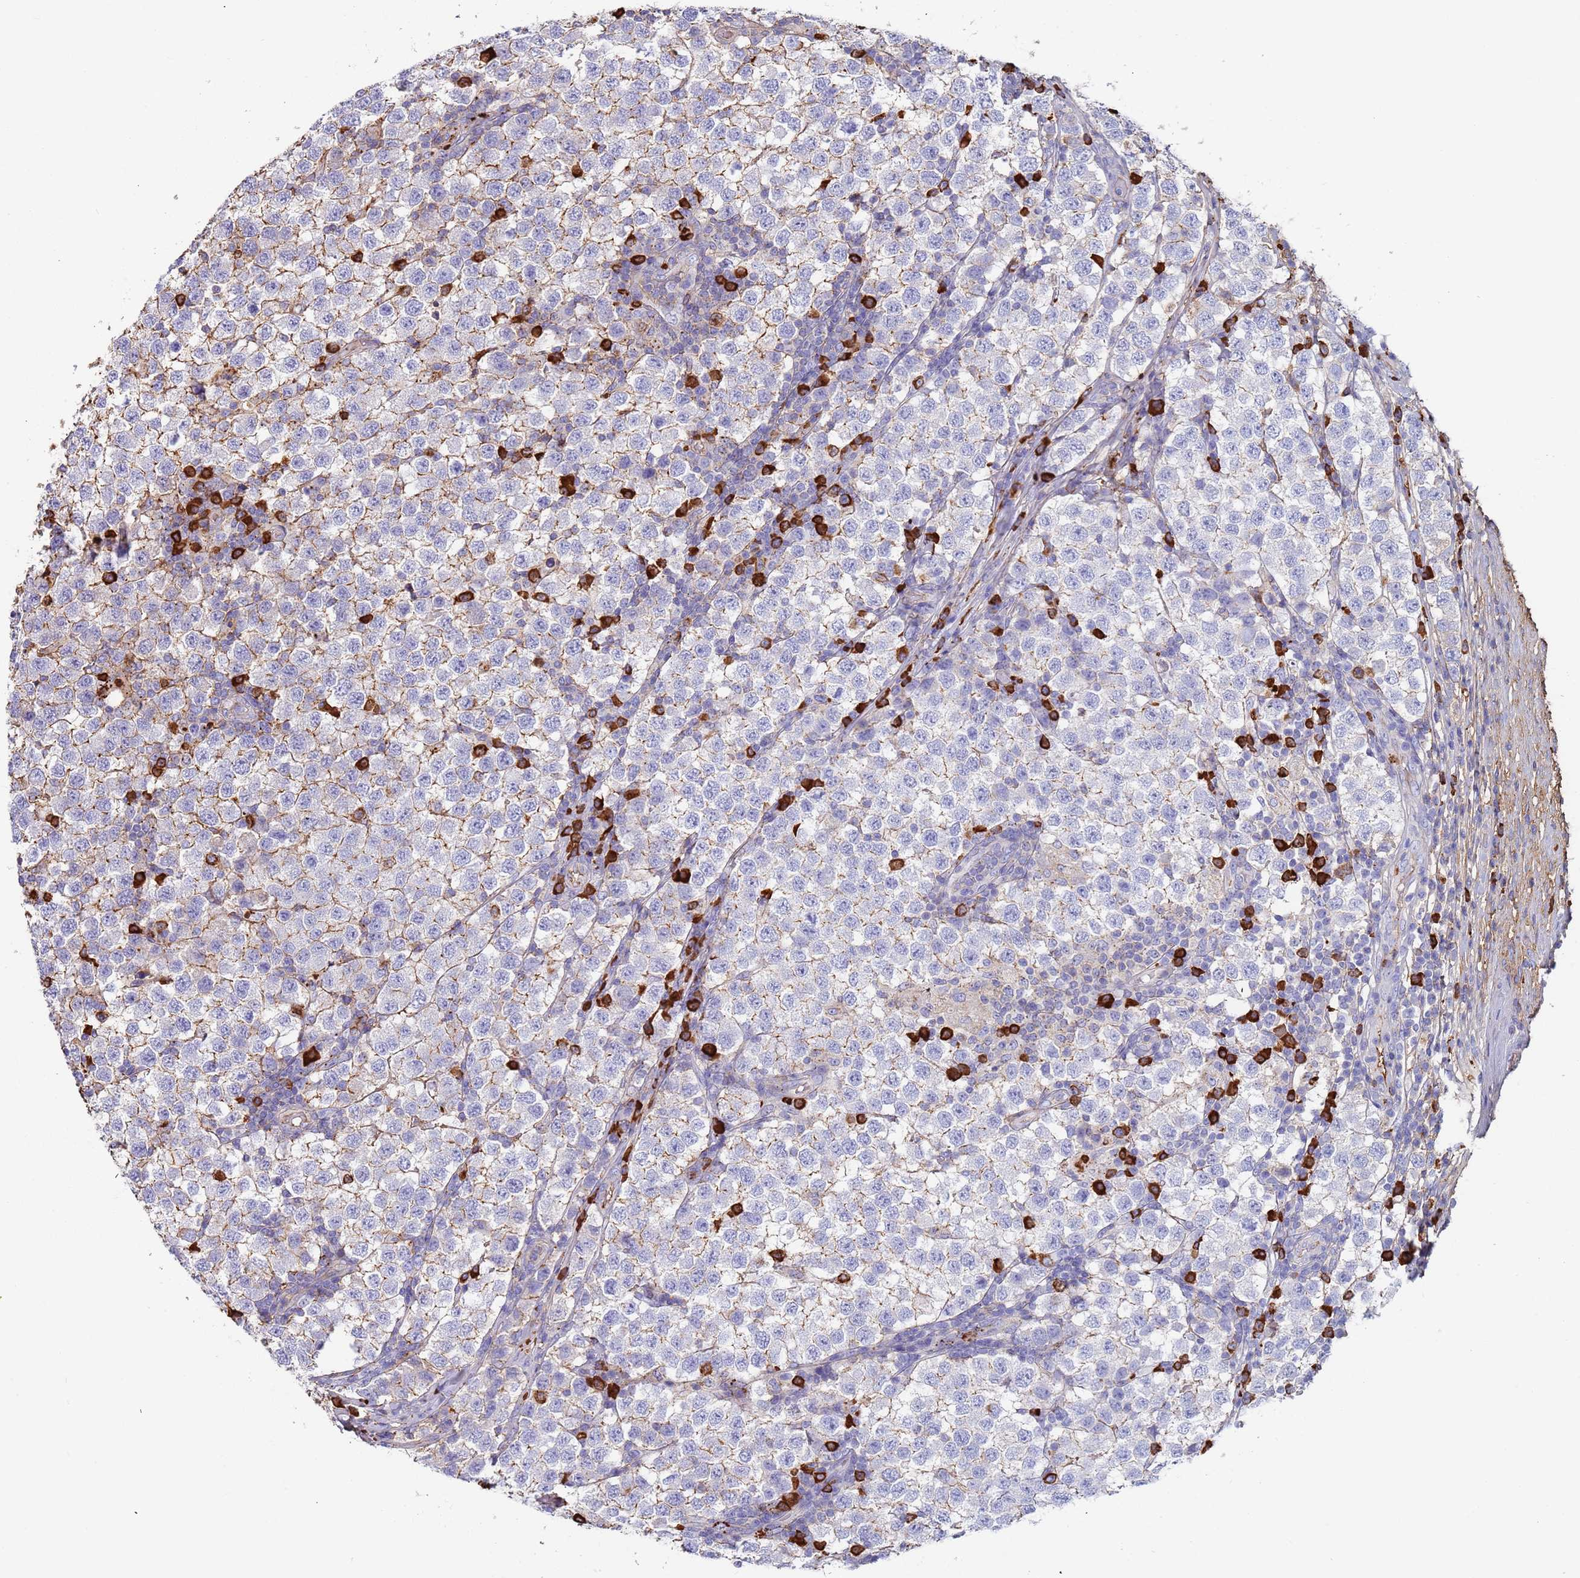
{"staining": {"intensity": "negative", "quantity": "none", "location": "none"}, "tissue": "testis cancer", "cell_type": "Tumor cells", "image_type": "cancer", "snomed": [{"axis": "morphology", "description": "Seminoma, NOS"}, {"axis": "topography", "description": "Testis"}], "caption": "Immunohistochemistry (IHC) micrograph of human seminoma (testis) stained for a protein (brown), which exhibits no positivity in tumor cells. Nuclei are stained in blue.", "gene": "CYSLTR2", "patient": {"sex": "male", "age": 34}}